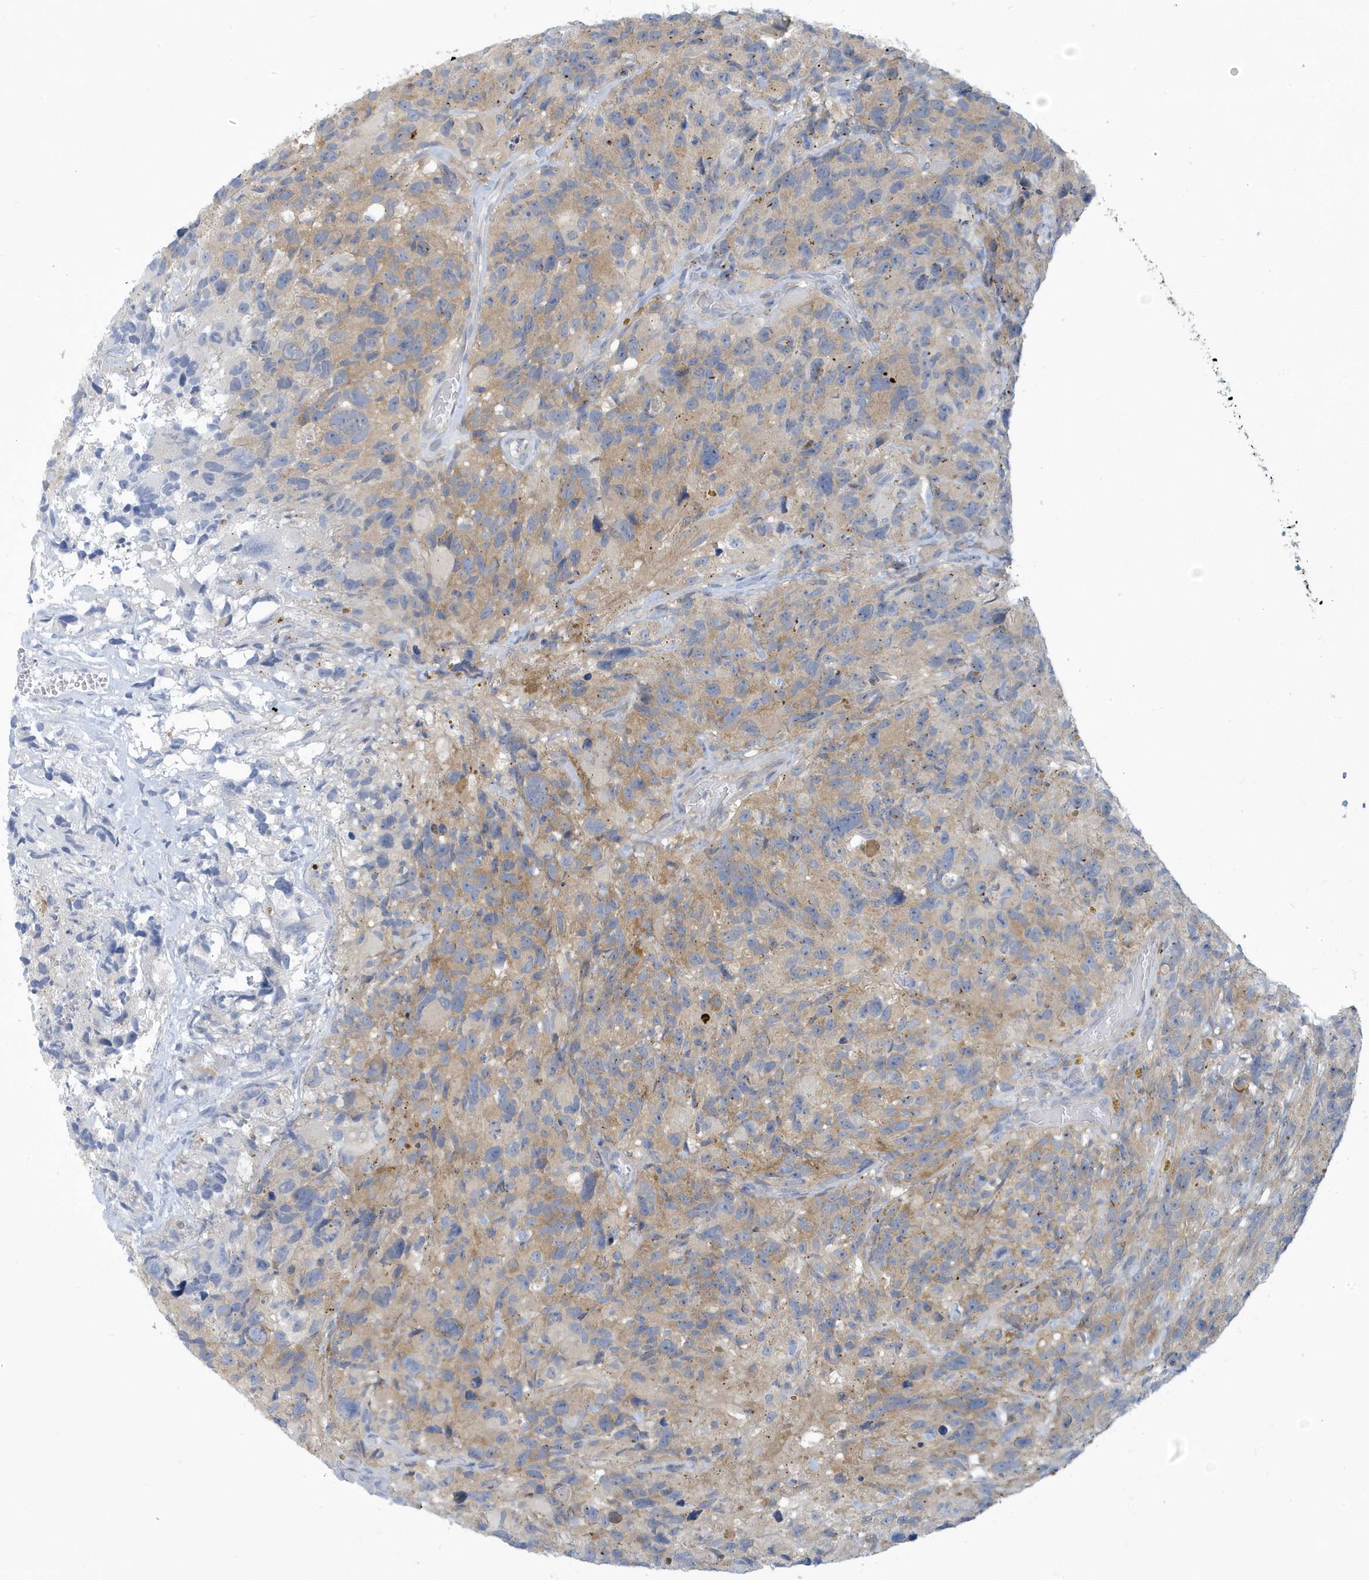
{"staining": {"intensity": "weak", "quantity": "25%-75%", "location": "cytoplasmic/membranous"}, "tissue": "glioma", "cell_type": "Tumor cells", "image_type": "cancer", "snomed": [{"axis": "morphology", "description": "Glioma, malignant, High grade"}, {"axis": "topography", "description": "Brain"}], "caption": "Immunohistochemical staining of human malignant high-grade glioma demonstrates low levels of weak cytoplasmic/membranous protein staining in about 25%-75% of tumor cells.", "gene": "VTA1", "patient": {"sex": "male", "age": 69}}